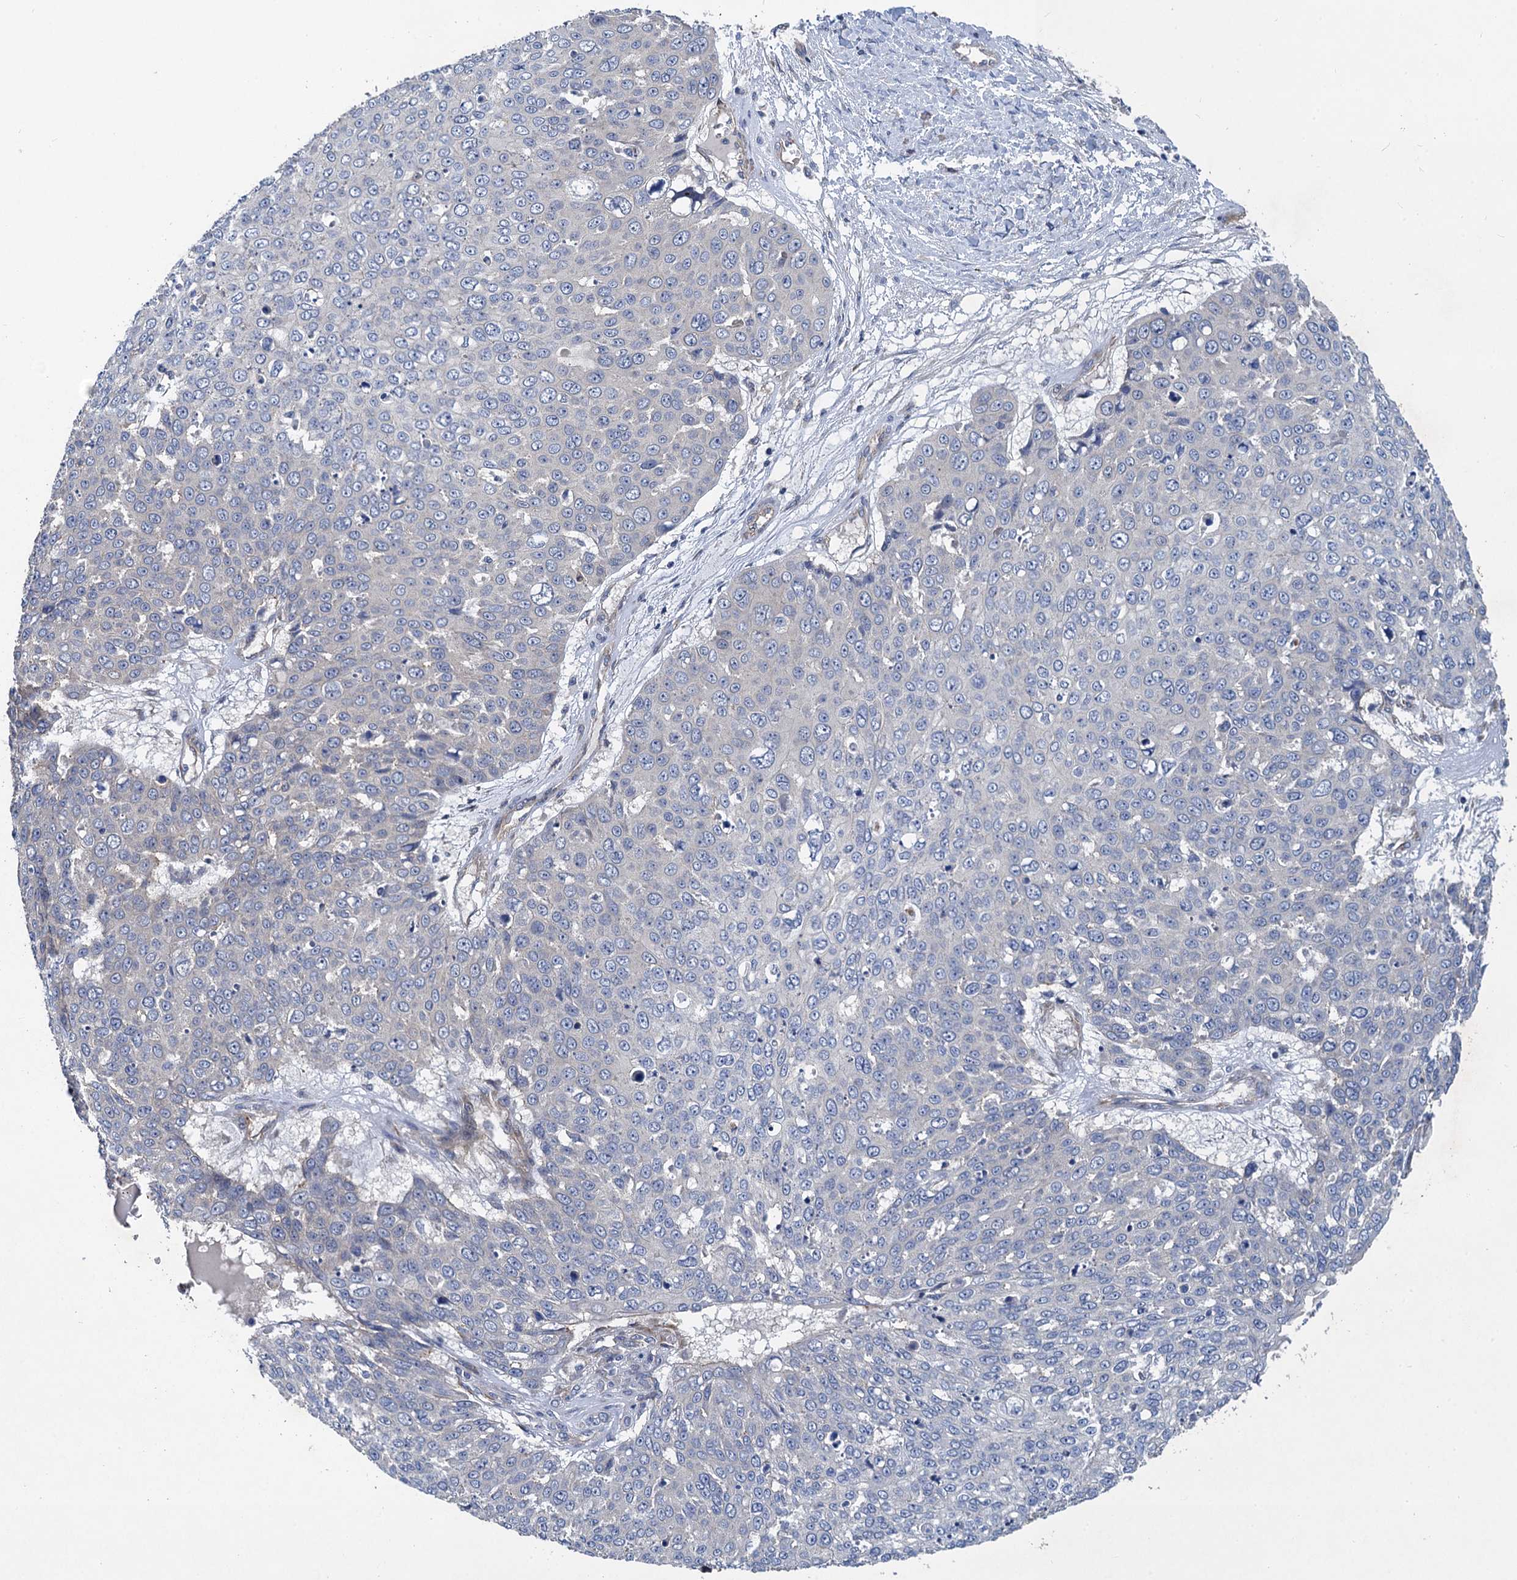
{"staining": {"intensity": "negative", "quantity": "none", "location": "none"}, "tissue": "skin cancer", "cell_type": "Tumor cells", "image_type": "cancer", "snomed": [{"axis": "morphology", "description": "Squamous cell carcinoma, NOS"}, {"axis": "topography", "description": "Skin"}], "caption": "The photomicrograph shows no staining of tumor cells in skin cancer.", "gene": "PJA2", "patient": {"sex": "male", "age": 71}}